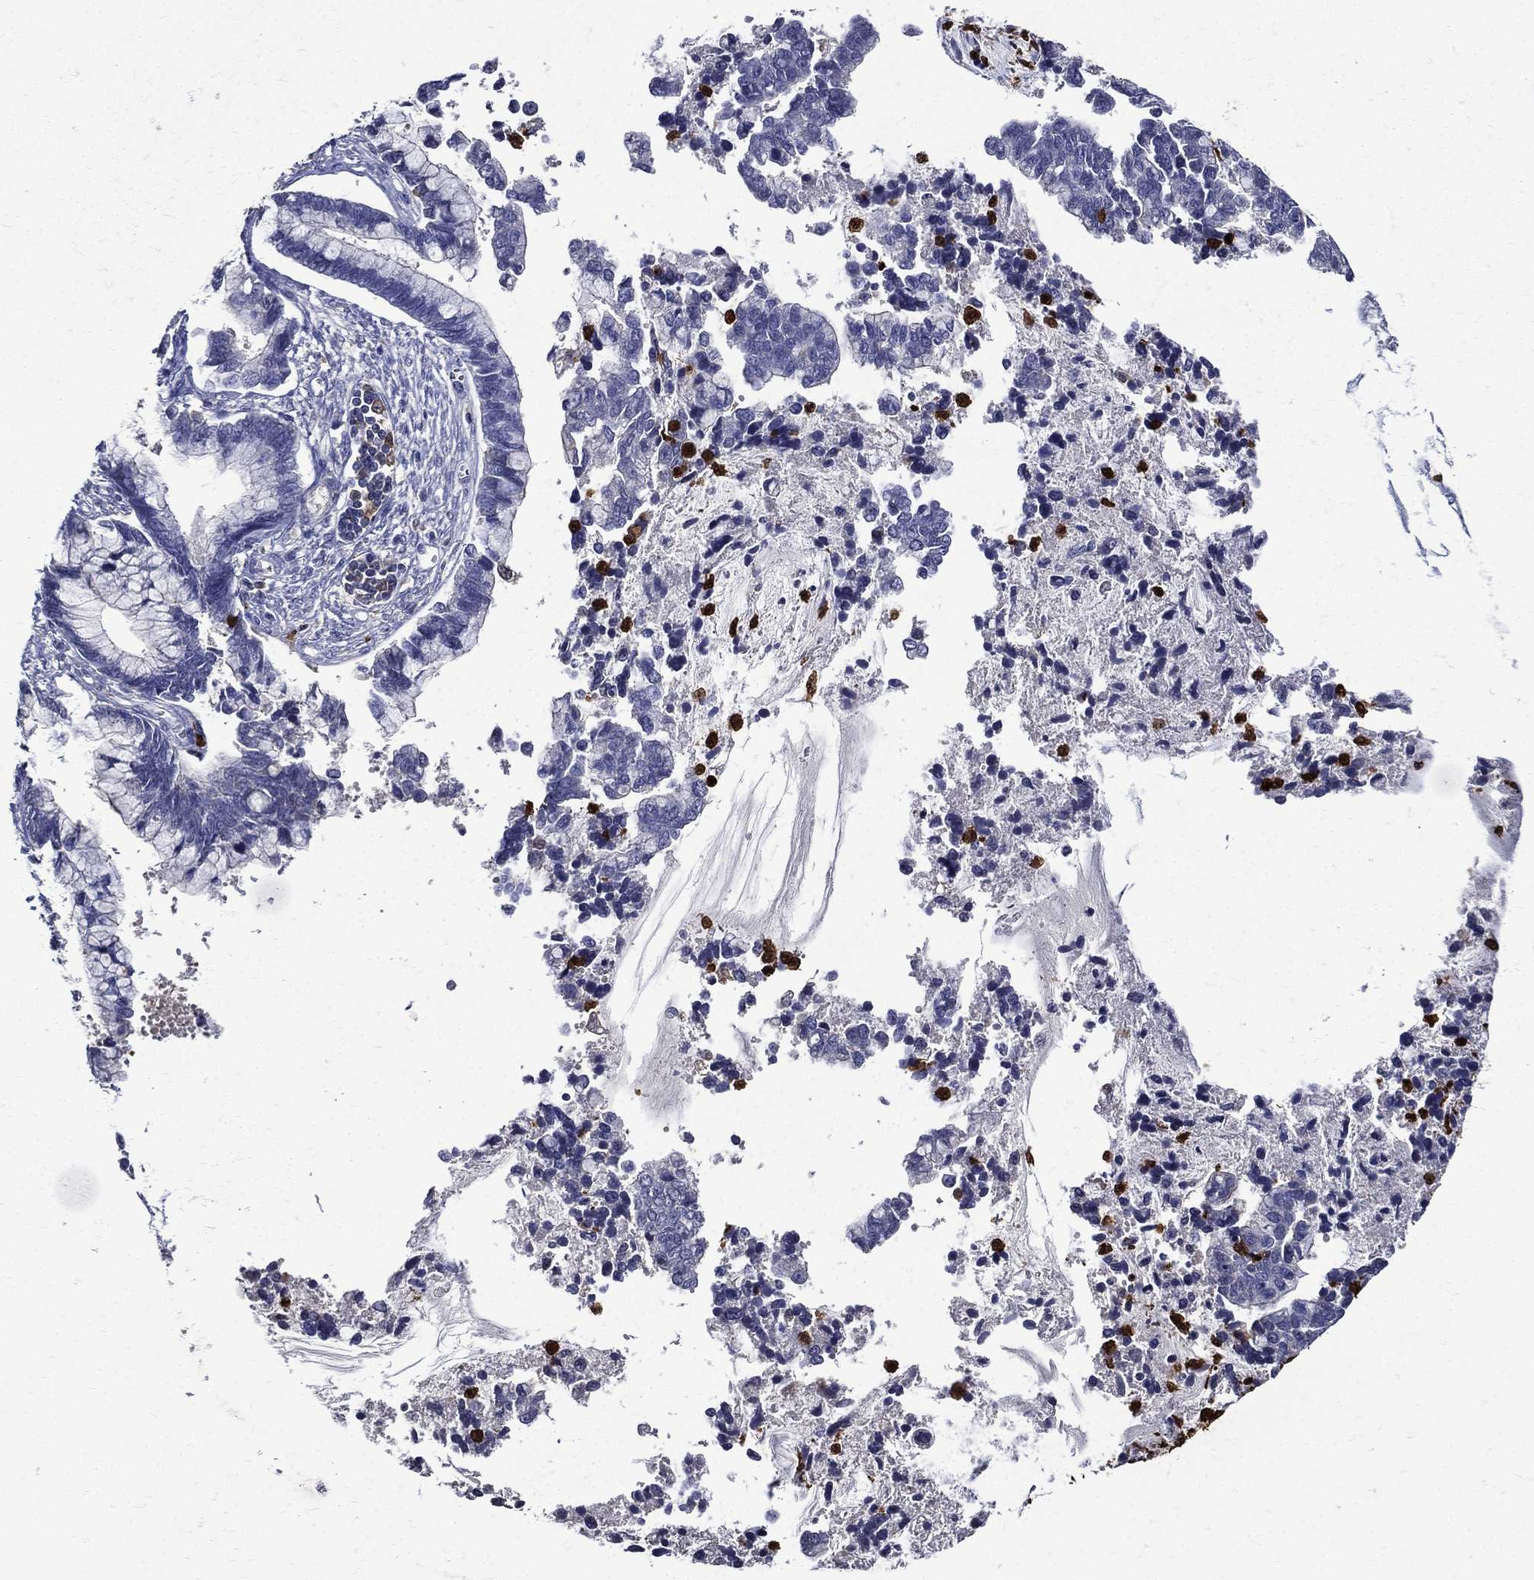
{"staining": {"intensity": "negative", "quantity": "none", "location": "none"}, "tissue": "cervical cancer", "cell_type": "Tumor cells", "image_type": "cancer", "snomed": [{"axis": "morphology", "description": "Adenocarcinoma, NOS"}, {"axis": "topography", "description": "Cervix"}], "caption": "DAB (3,3'-diaminobenzidine) immunohistochemical staining of adenocarcinoma (cervical) shows no significant expression in tumor cells.", "gene": "GPR171", "patient": {"sex": "female", "age": 44}}